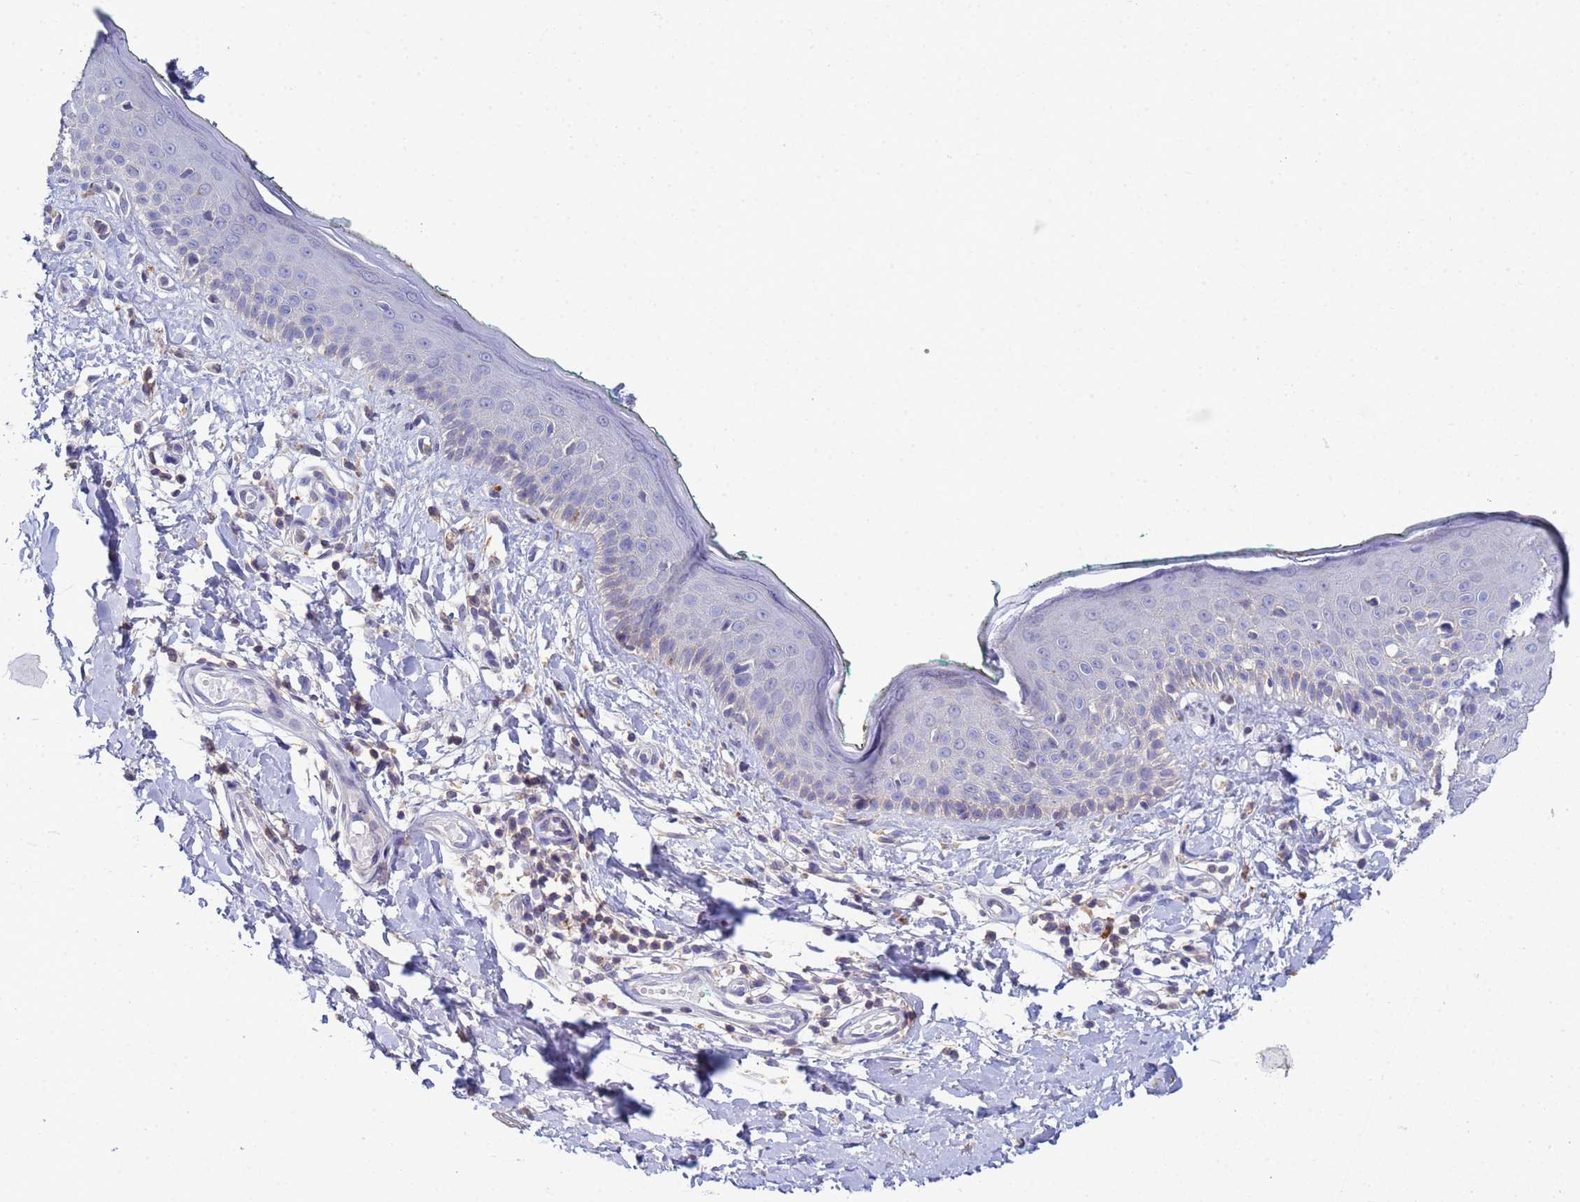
{"staining": {"intensity": "negative", "quantity": "none", "location": "none"}, "tissue": "skin", "cell_type": "Fibroblasts", "image_type": "normal", "snomed": [{"axis": "morphology", "description": "Normal tissue, NOS"}, {"axis": "morphology", "description": "Malignant melanoma, NOS"}, {"axis": "topography", "description": "Skin"}], "caption": "The micrograph displays no staining of fibroblasts in normal skin.", "gene": "KLHL13", "patient": {"sex": "male", "age": 62}}